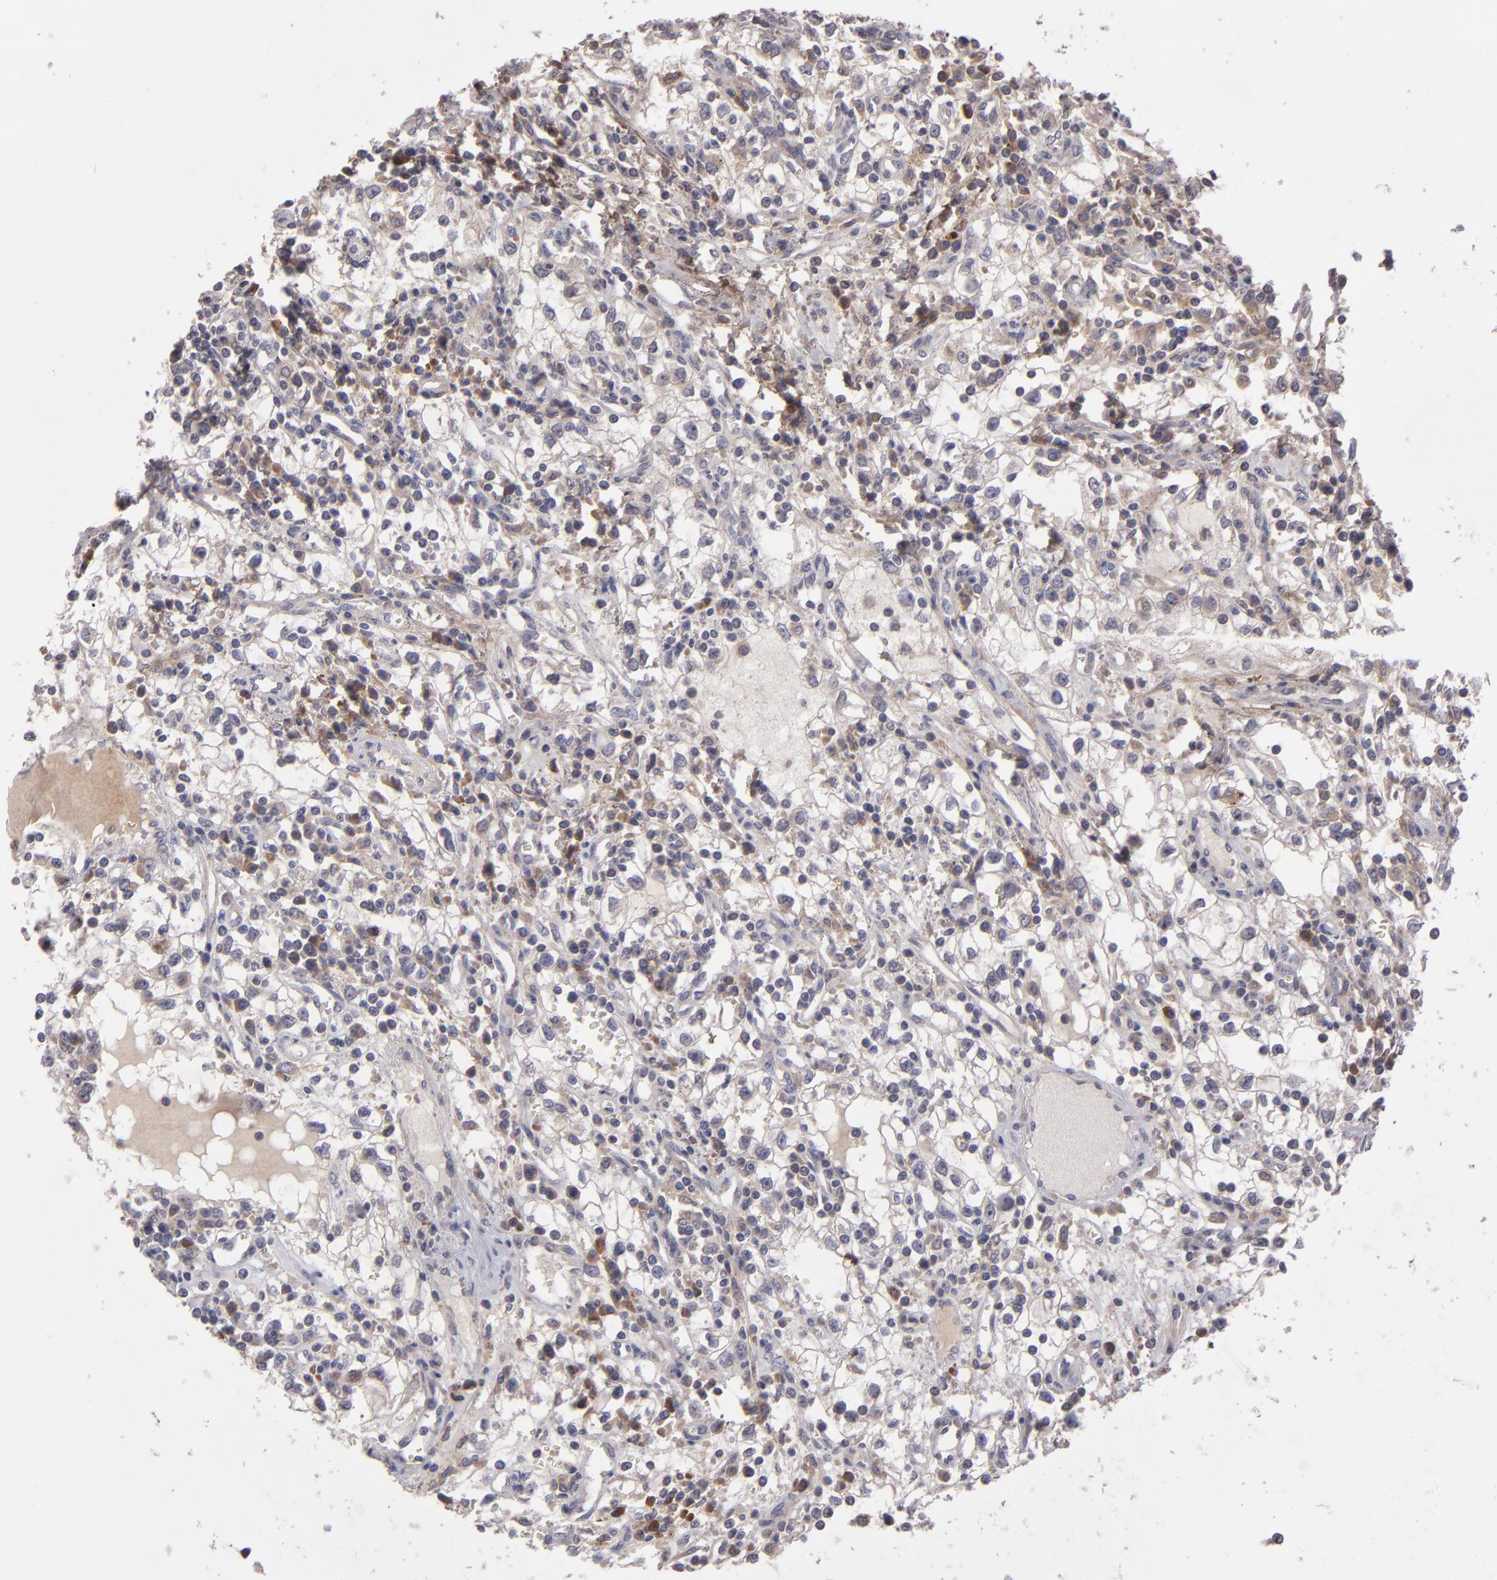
{"staining": {"intensity": "weak", "quantity": ">75%", "location": "cytoplasmic/membranous"}, "tissue": "renal cancer", "cell_type": "Tumor cells", "image_type": "cancer", "snomed": [{"axis": "morphology", "description": "Adenocarcinoma, NOS"}, {"axis": "topography", "description": "Kidney"}], "caption": "A histopathology image of human renal cancer (adenocarcinoma) stained for a protein shows weak cytoplasmic/membranous brown staining in tumor cells.", "gene": "IL12A", "patient": {"sex": "male", "age": 82}}